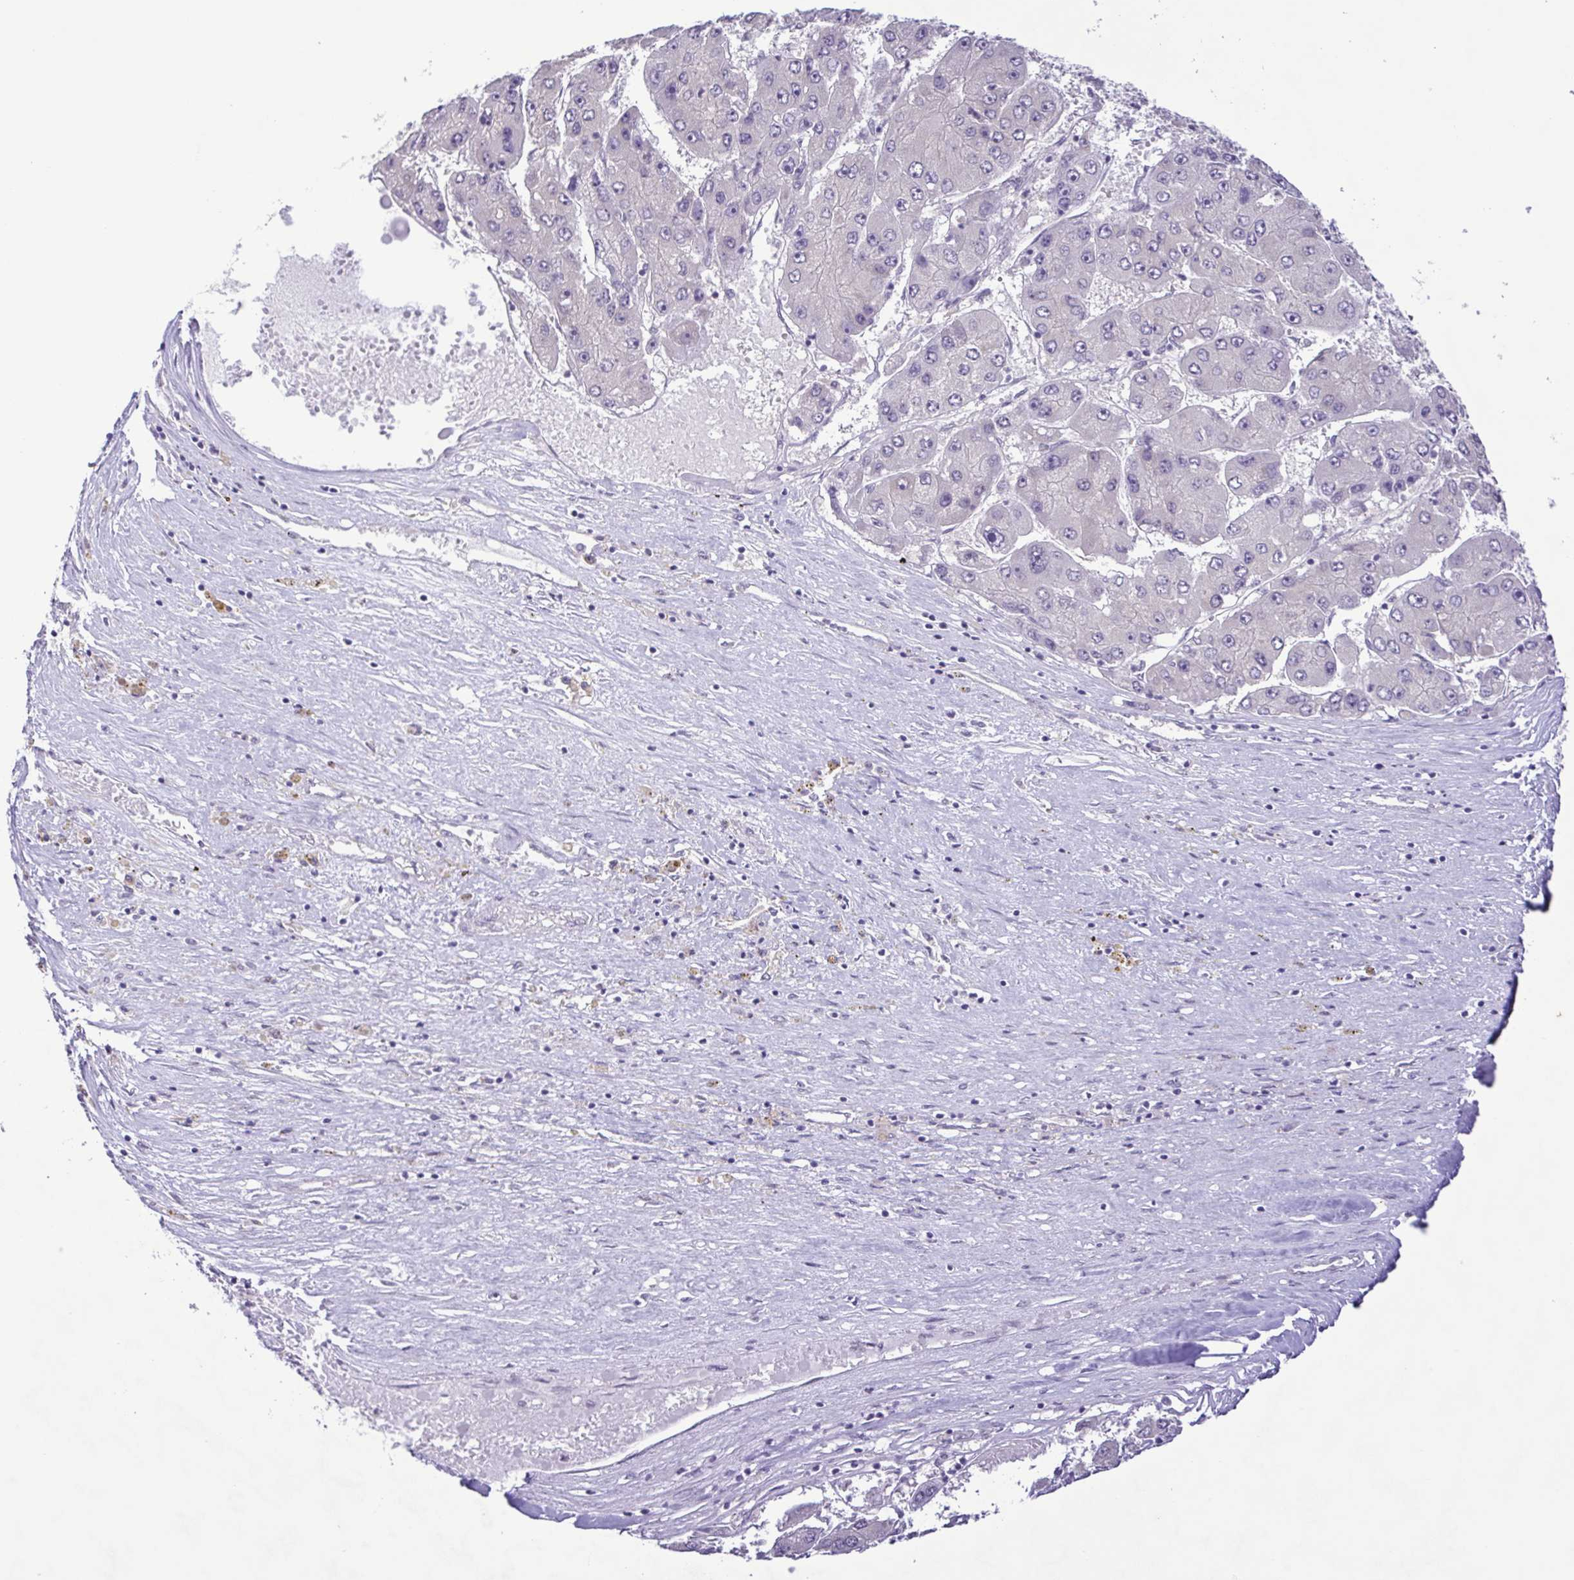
{"staining": {"intensity": "negative", "quantity": "none", "location": "none"}, "tissue": "liver cancer", "cell_type": "Tumor cells", "image_type": "cancer", "snomed": [{"axis": "morphology", "description": "Carcinoma, Hepatocellular, NOS"}, {"axis": "topography", "description": "Liver"}], "caption": "Tumor cells show no significant expression in liver cancer.", "gene": "IL1RN", "patient": {"sex": "female", "age": 61}}